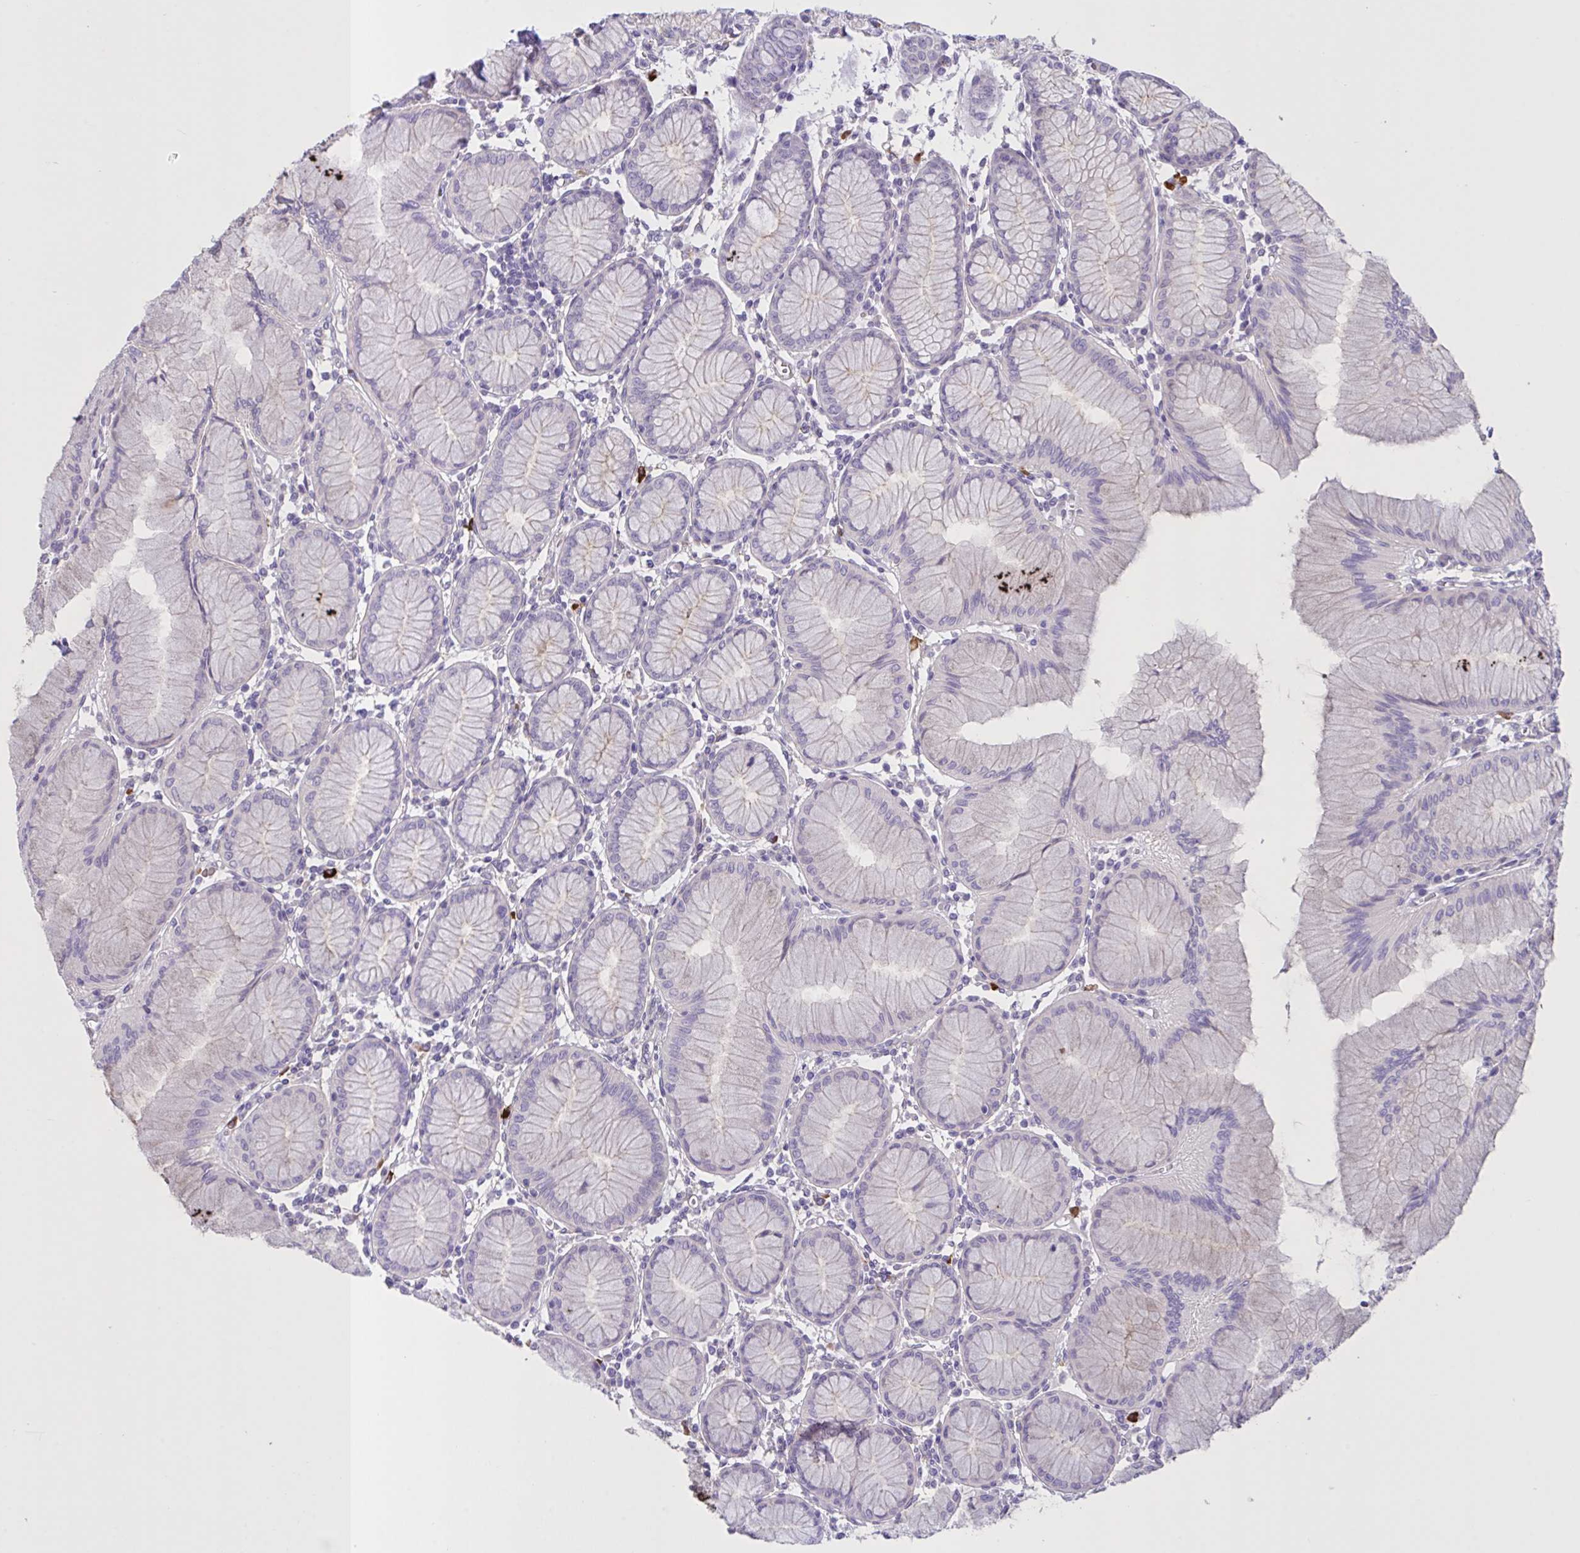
{"staining": {"intensity": "negative", "quantity": "none", "location": "none"}, "tissue": "stomach", "cell_type": "Glandular cells", "image_type": "normal", "snomed": [{"axis": "morphology", "description": "Normal tissue, NOS"}, {"axis": "topography", "description": "Stomach"}], "caption": "Protein analysis of unremarkable stomach reveals no significant staining in glandular cells. (Brightfield microscopy of DAB (3,3'-diaminobenzidine) immunohistochemistry at high magnification).", "gene": "MRGPRX2", "patient": {"sex": "female", "age": 57}}